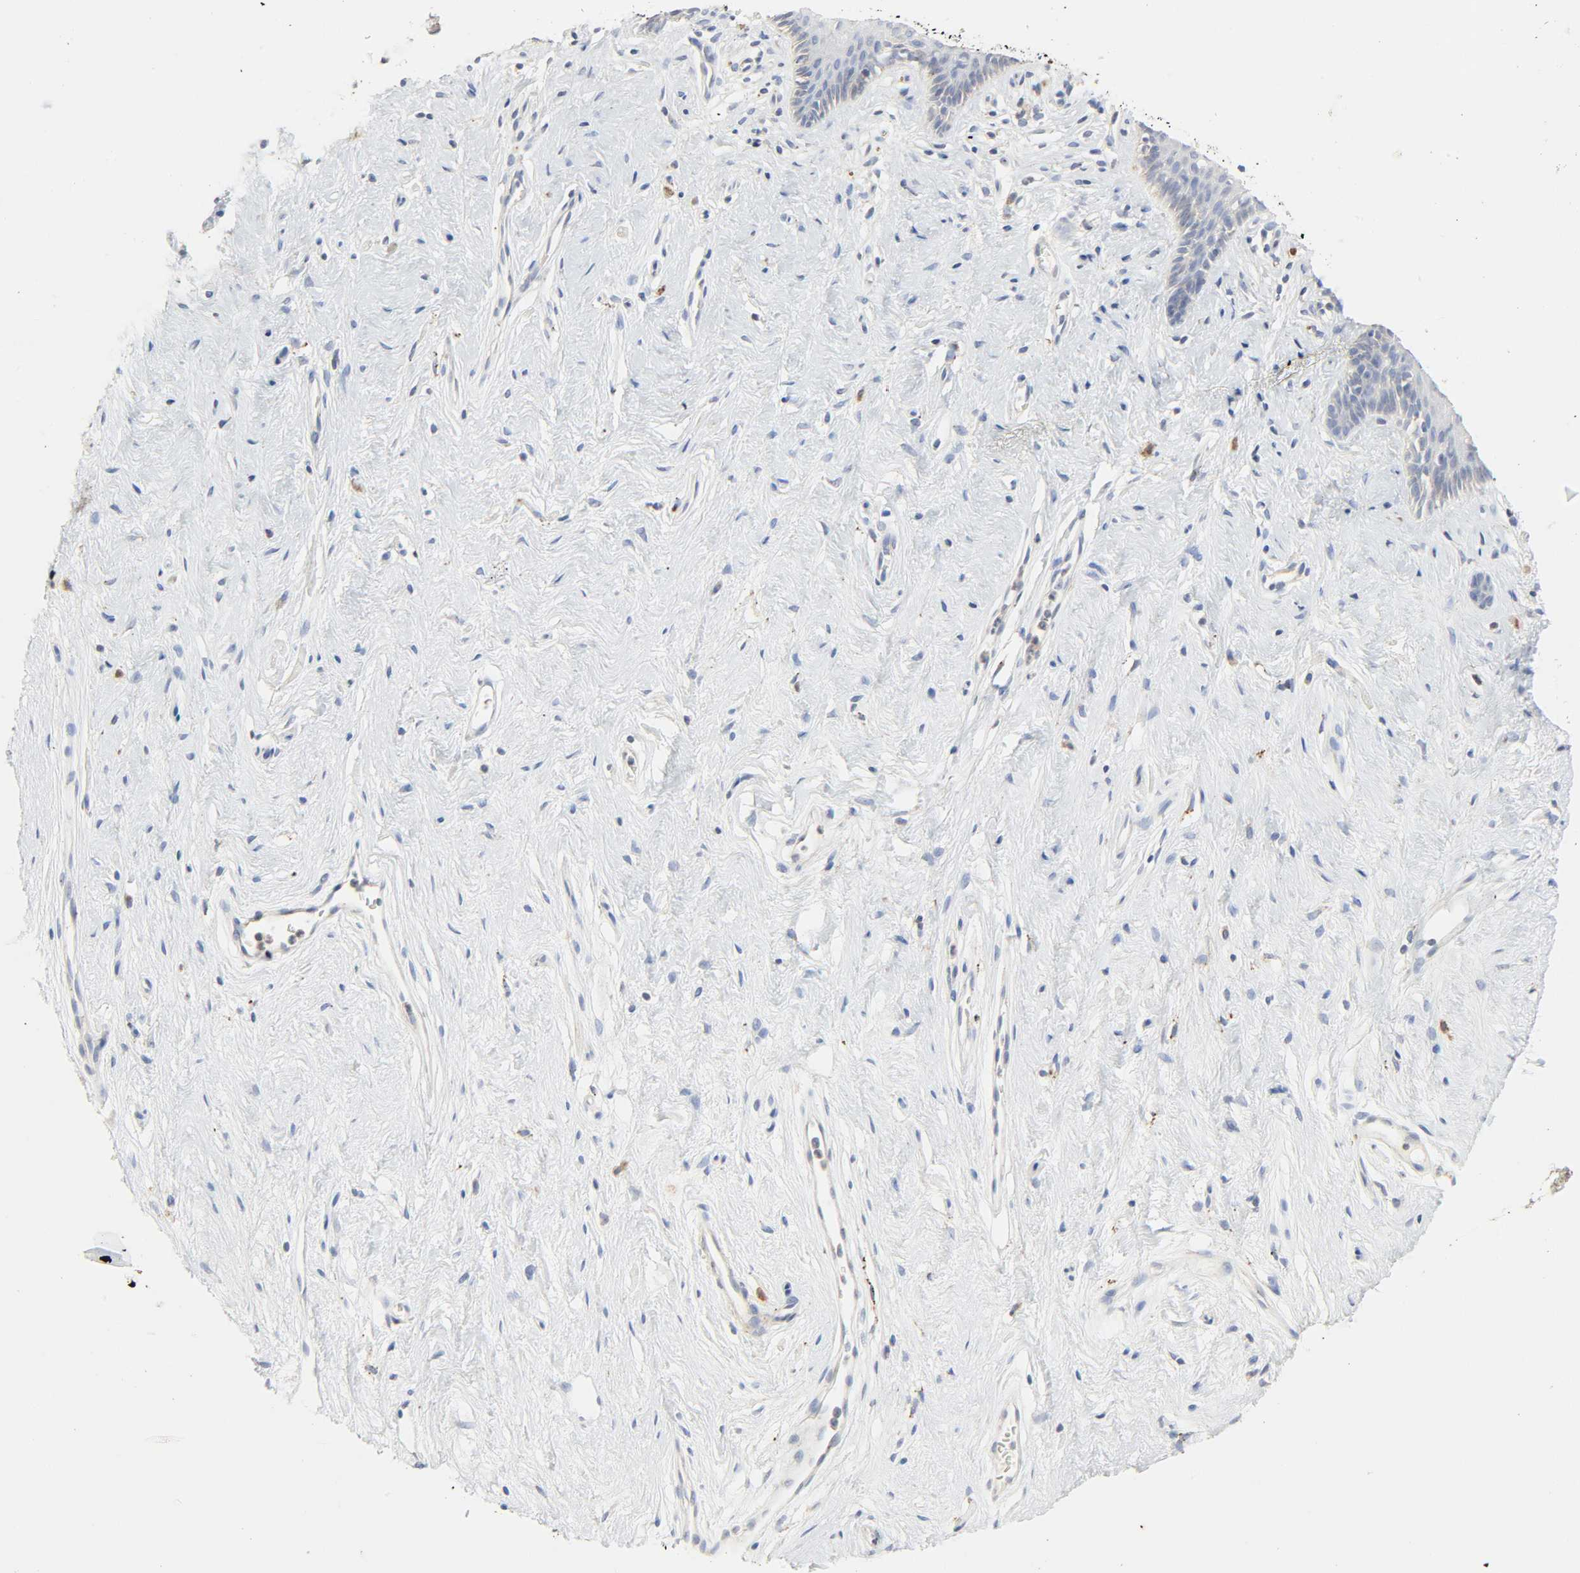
{"staining": {"intensity": "negative", "quantity": "none", "location": "none"}, "tissue": "vagina", "cell_type": "Squamous epithelial cells", "image_type": "normal", "snomed": [{"axis": "morphology", "description": "Normal tissue, NOS"}, {"axis": "topography", "description": "Vagina"}], "caption": "IHC image of unremarkable vagina: vagina stained with DAB (3,3'-diaminobenzidine) exhibits no significant protein positivity in squamous epithelial cells. The staining is performed using DAB (3,3'-diaminobenzidine) brown chromogen with nuclei counter-stained in using hematoxylin.", "gene": "CAMK2A", "patient": {"sex": "female", "age": 44}}